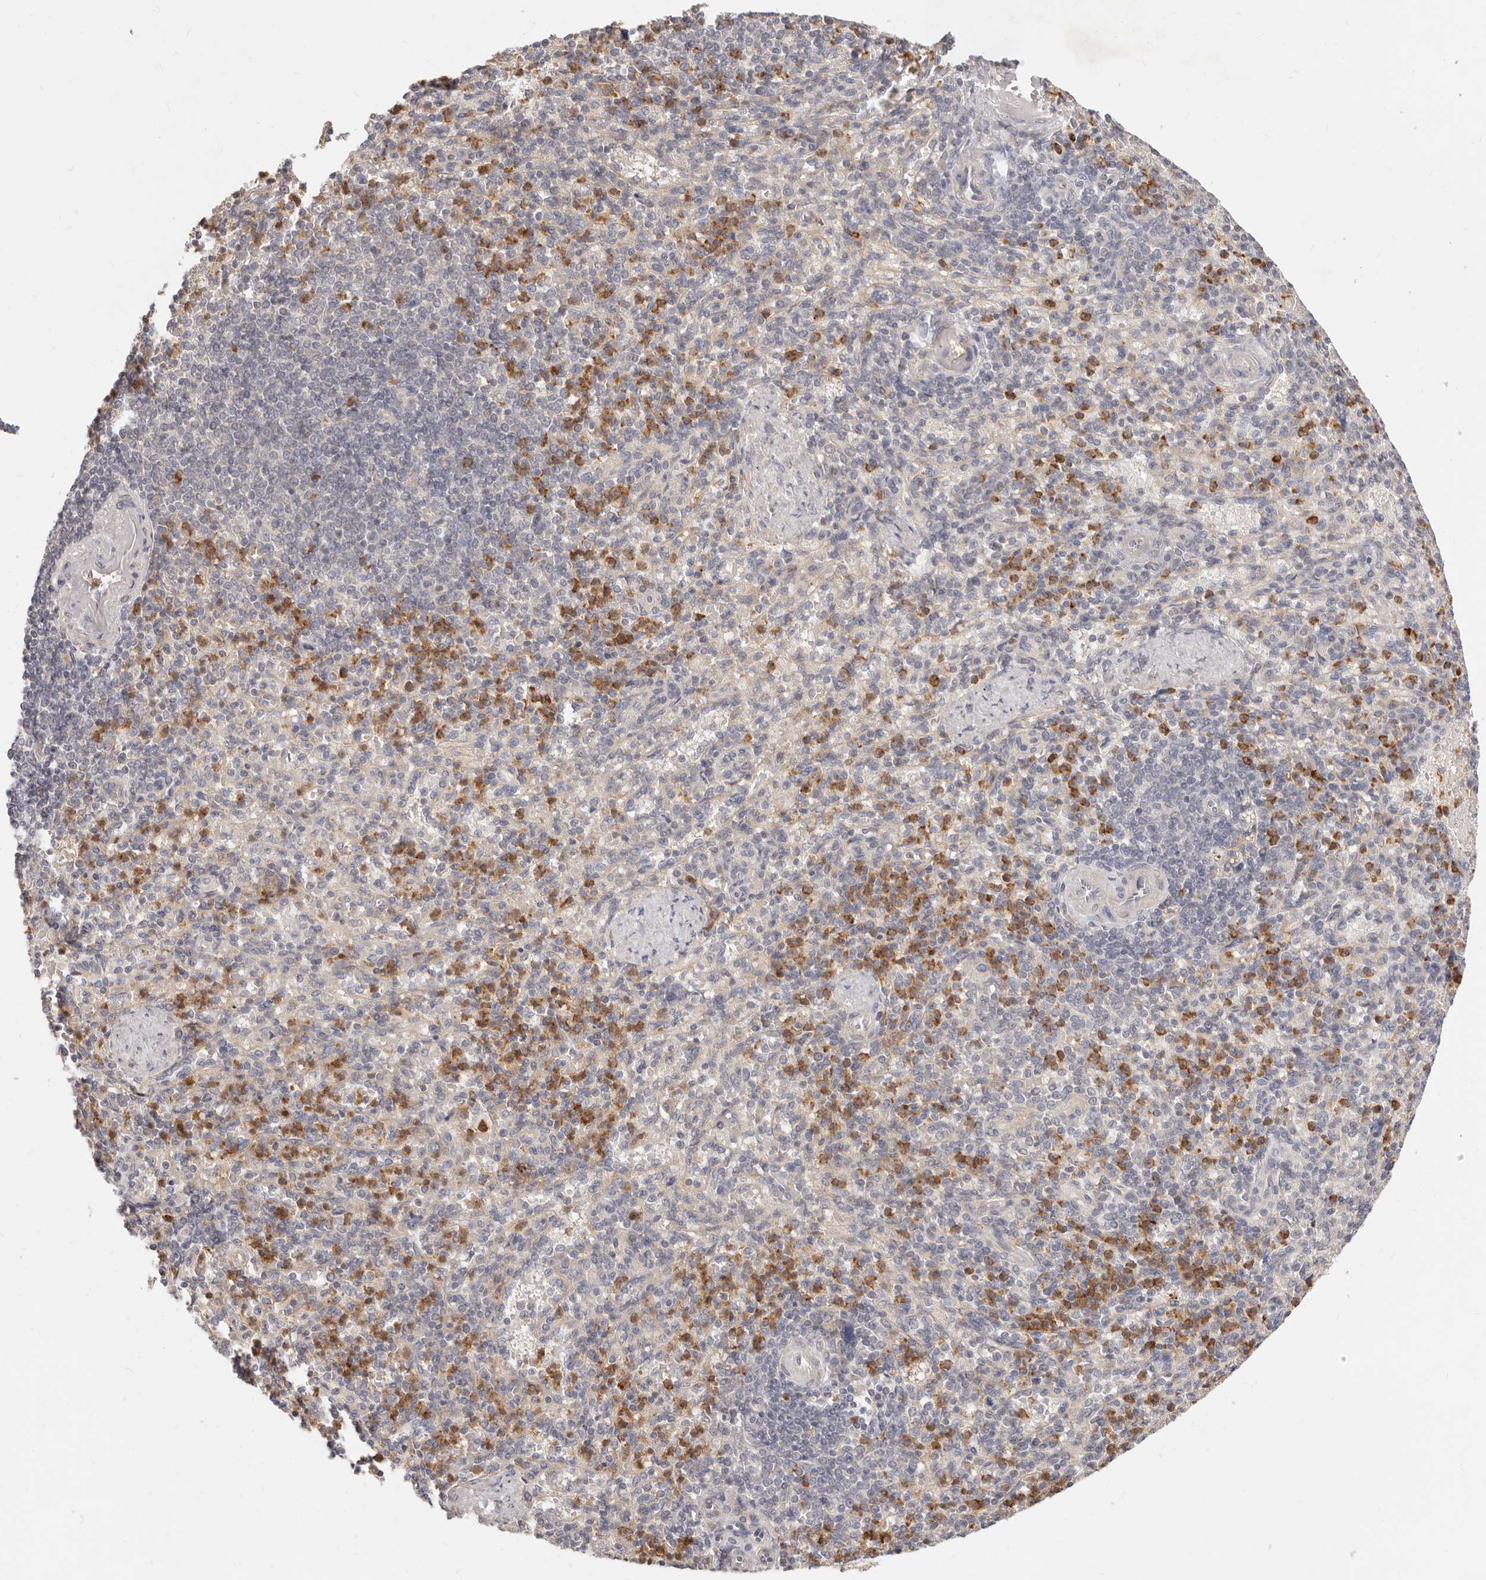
{"staining": {"intensity": "moderate", "quantity": "25%-75%", "location": "cytoplasmic/membranous,nuclear"}, "tissue": "spleen", "cell_type": "Cells in red pulp", "image_type": "normal", "snomed": [{"axis": "morphology", "description": "Normal tissue, NOS"}, {"axis": "topography", "description": "Spleen"}], "caption": "An immunohistochemistry (IHC) micrograph of normal tissue is shown. Protein staining in brown highlights moderate cytoplasmic/membranous,nuclear positivity in spleen within cells in red pulp.", "gene": "USP49", "patient": {"sex": "female", "age": 74}}